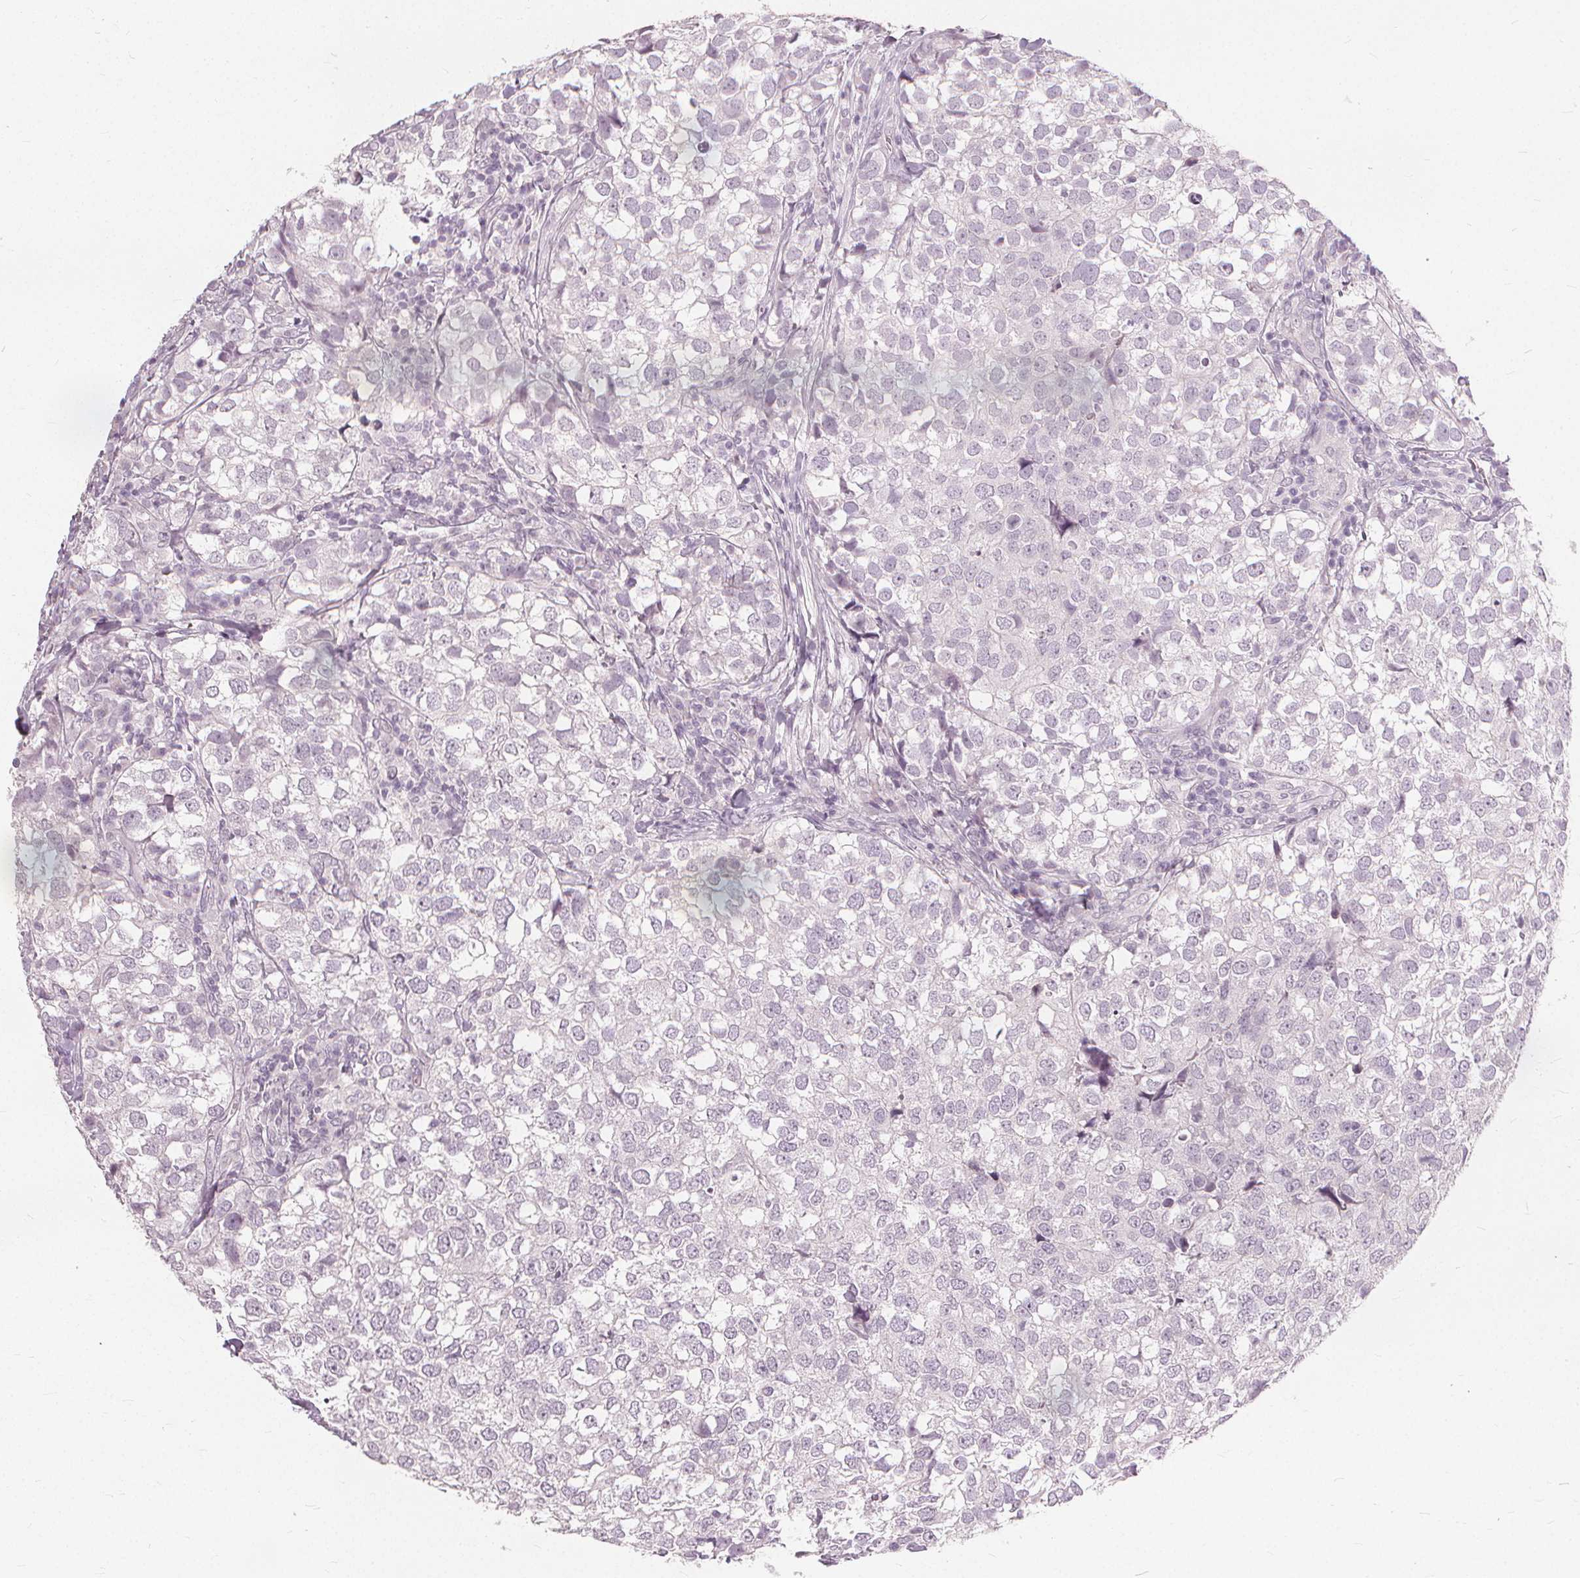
{"staining": {"intensity": "negative", "quantity": "none", "location": "none"}, "tissue": "breast cancer", "cell_type": "Tumor cells", "image_type": "cancer", "snomed": [{"axis": "morphology", "description": "Duct carcinoma"}, {"axis": "topography", "description": "Breast"}], "caption": "High power microscopy micrograph of an IHC micrograph of intraductal carcinoma (breast), revealing no significant staining in tumor cells.", "gene": "SFTPD", "patient": {"sex": "female", "age": 30}}